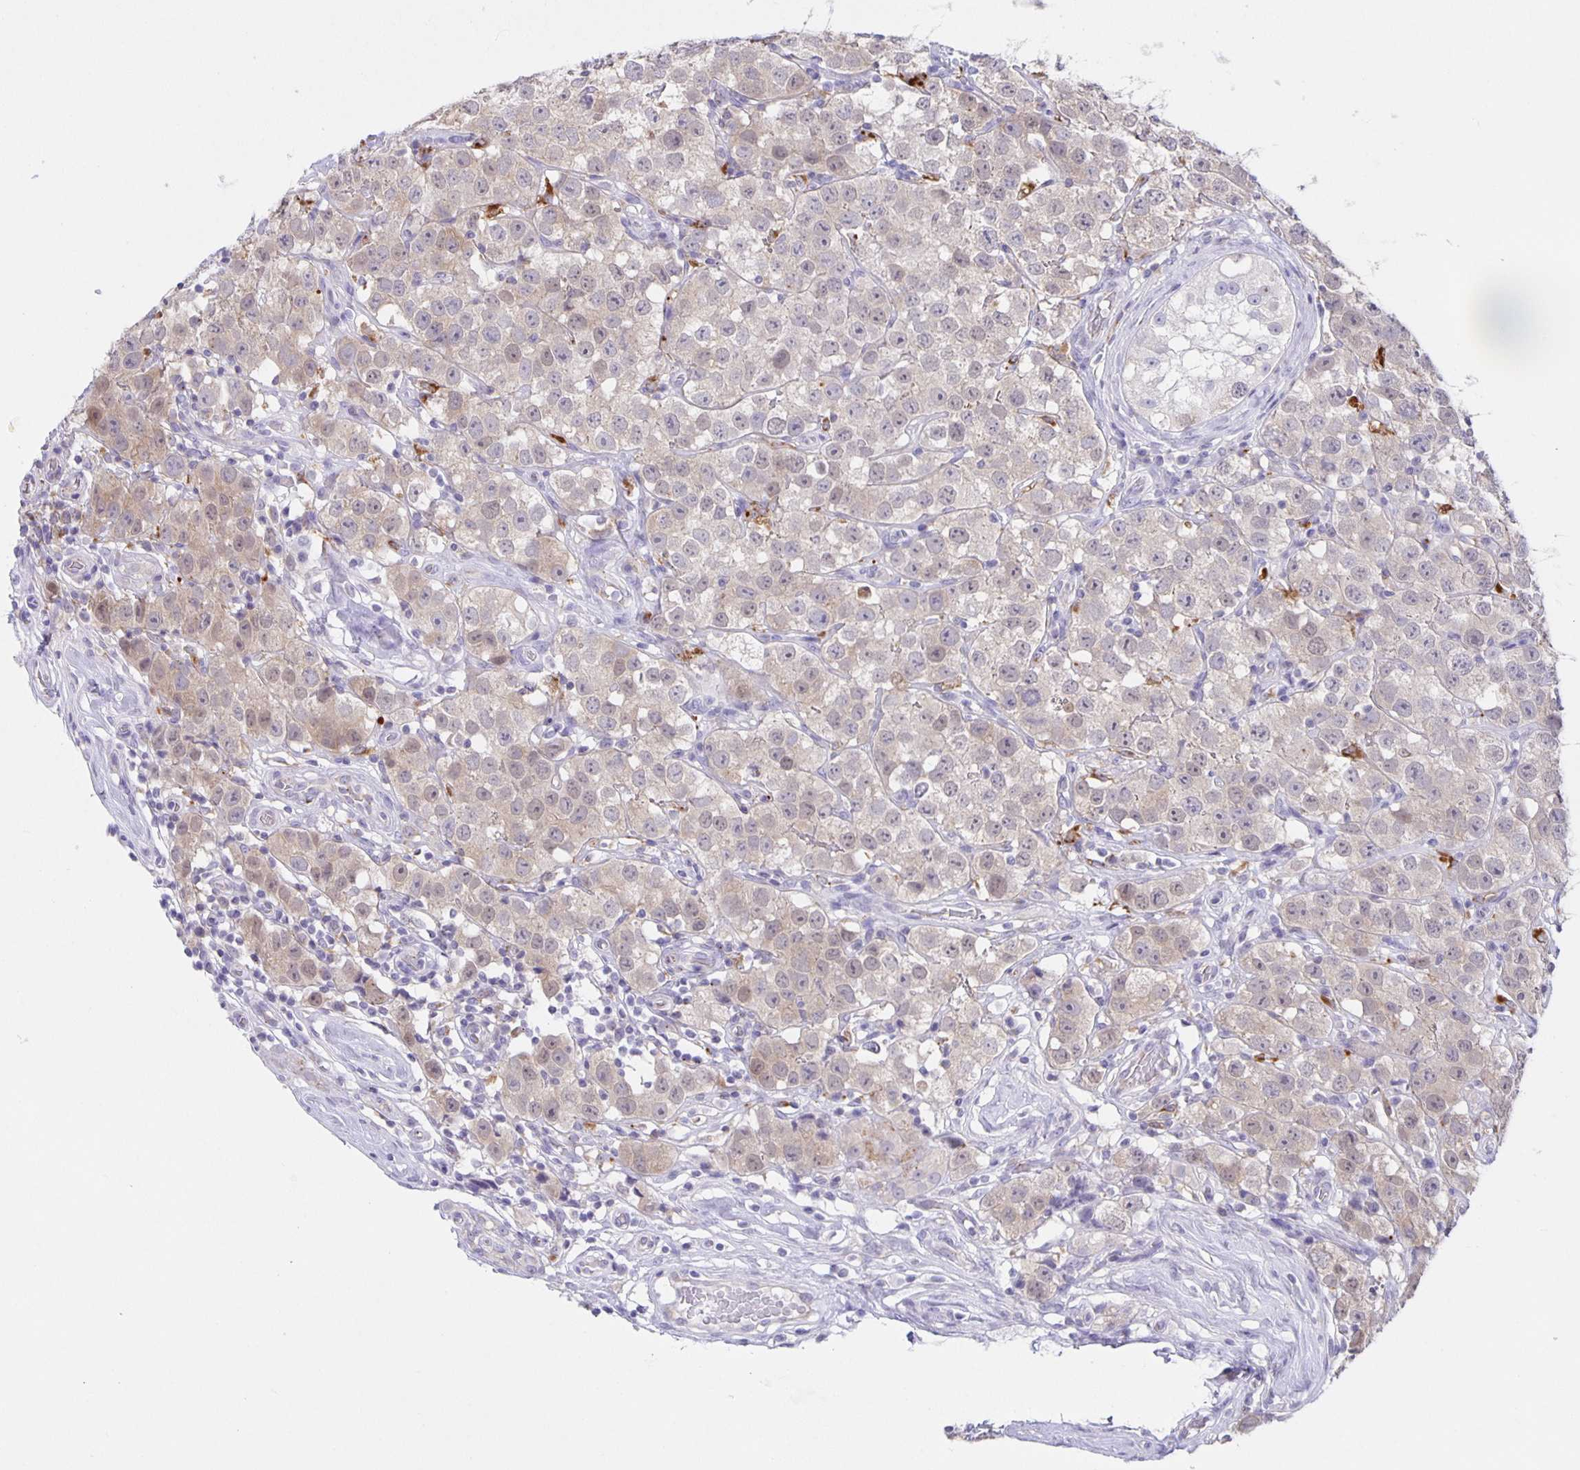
{"staining": {"intensity": "weak", "quantity": "25%-75%", "location": "cytoplasmic/membranous"}, "tissue": "testis cancer", "cell_type": "Tumor cells", "image_type": "cancer", "snomed": [{"axis": "morphology", "description": "Seminoma, NOS"}, {"axis": "topography", "description": "Testis"}], "caption": "Immunohistochemical staining of human testis seminoma exhibits low levels of weak cytoplasmic/membranous protein expression in approximately 25%-75% of tumor cells.", "gene": "LIPA", "patient": {"sex": "male", "age": 34}}